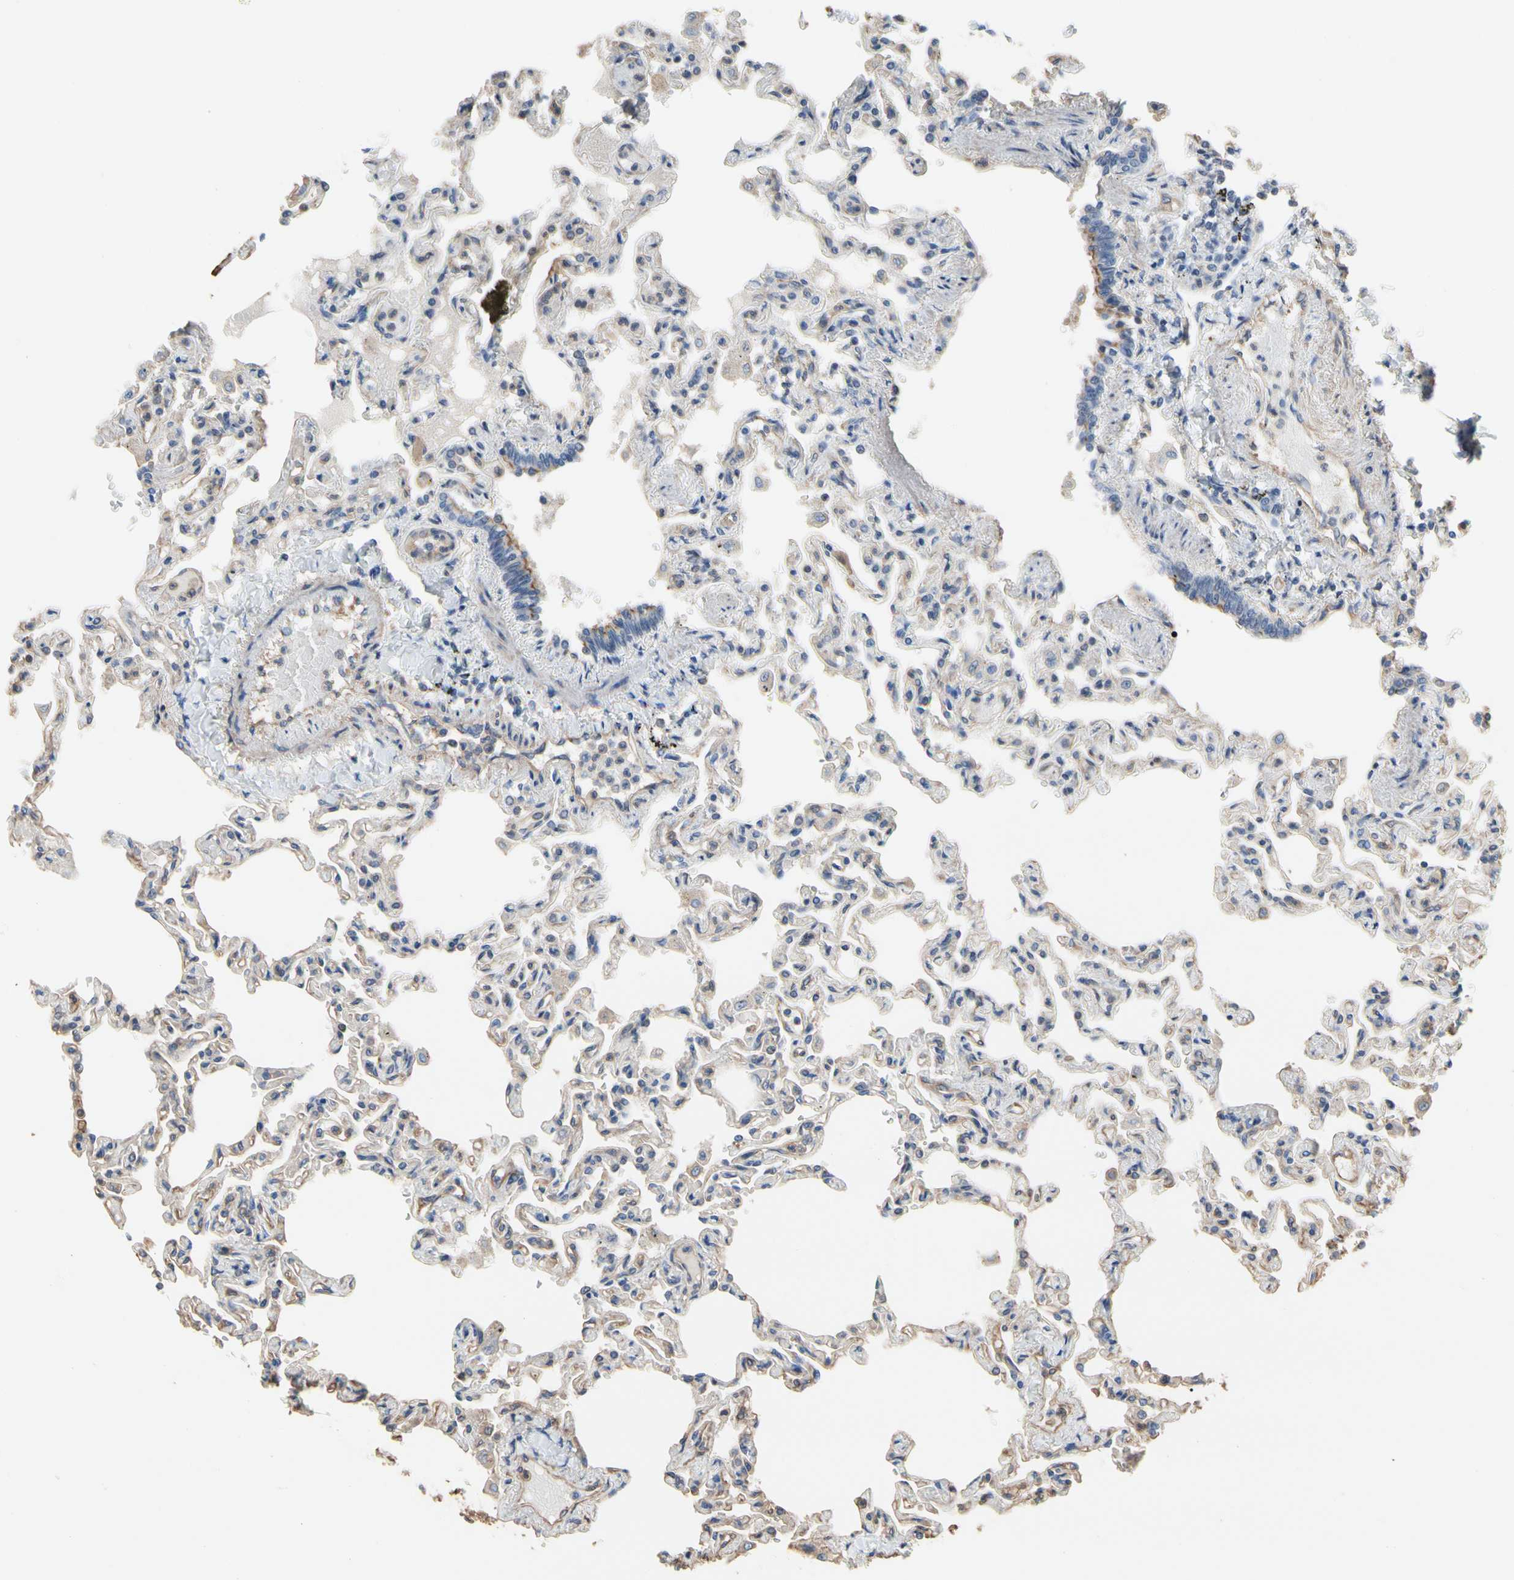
{"staining": {"intensity": "moderate", "quantity": "25%-75%", "location": "cytoplasmic/membranous"}, "tissue": "lung", "cell_type": "Alveolar cells", "image_type": "normal", "snomed": [{"axis": "morphology", "description": "Normal tissue, NOS"}, {"axis": "topography", "description": "Lung"}], "caption": "Immunohistochemistry (IHC) histopathology image of unremarkable lung: human lung stained using immunohistochemistry demonstrates medium levels of moderate protein expression localized specifically in the cytoplasmic/membranous of alveolar cells, appearing as a cytoplasmic/membranous brown color.", "gene": "PDZK1", "patient": {"sex": "male", "age": 21}}